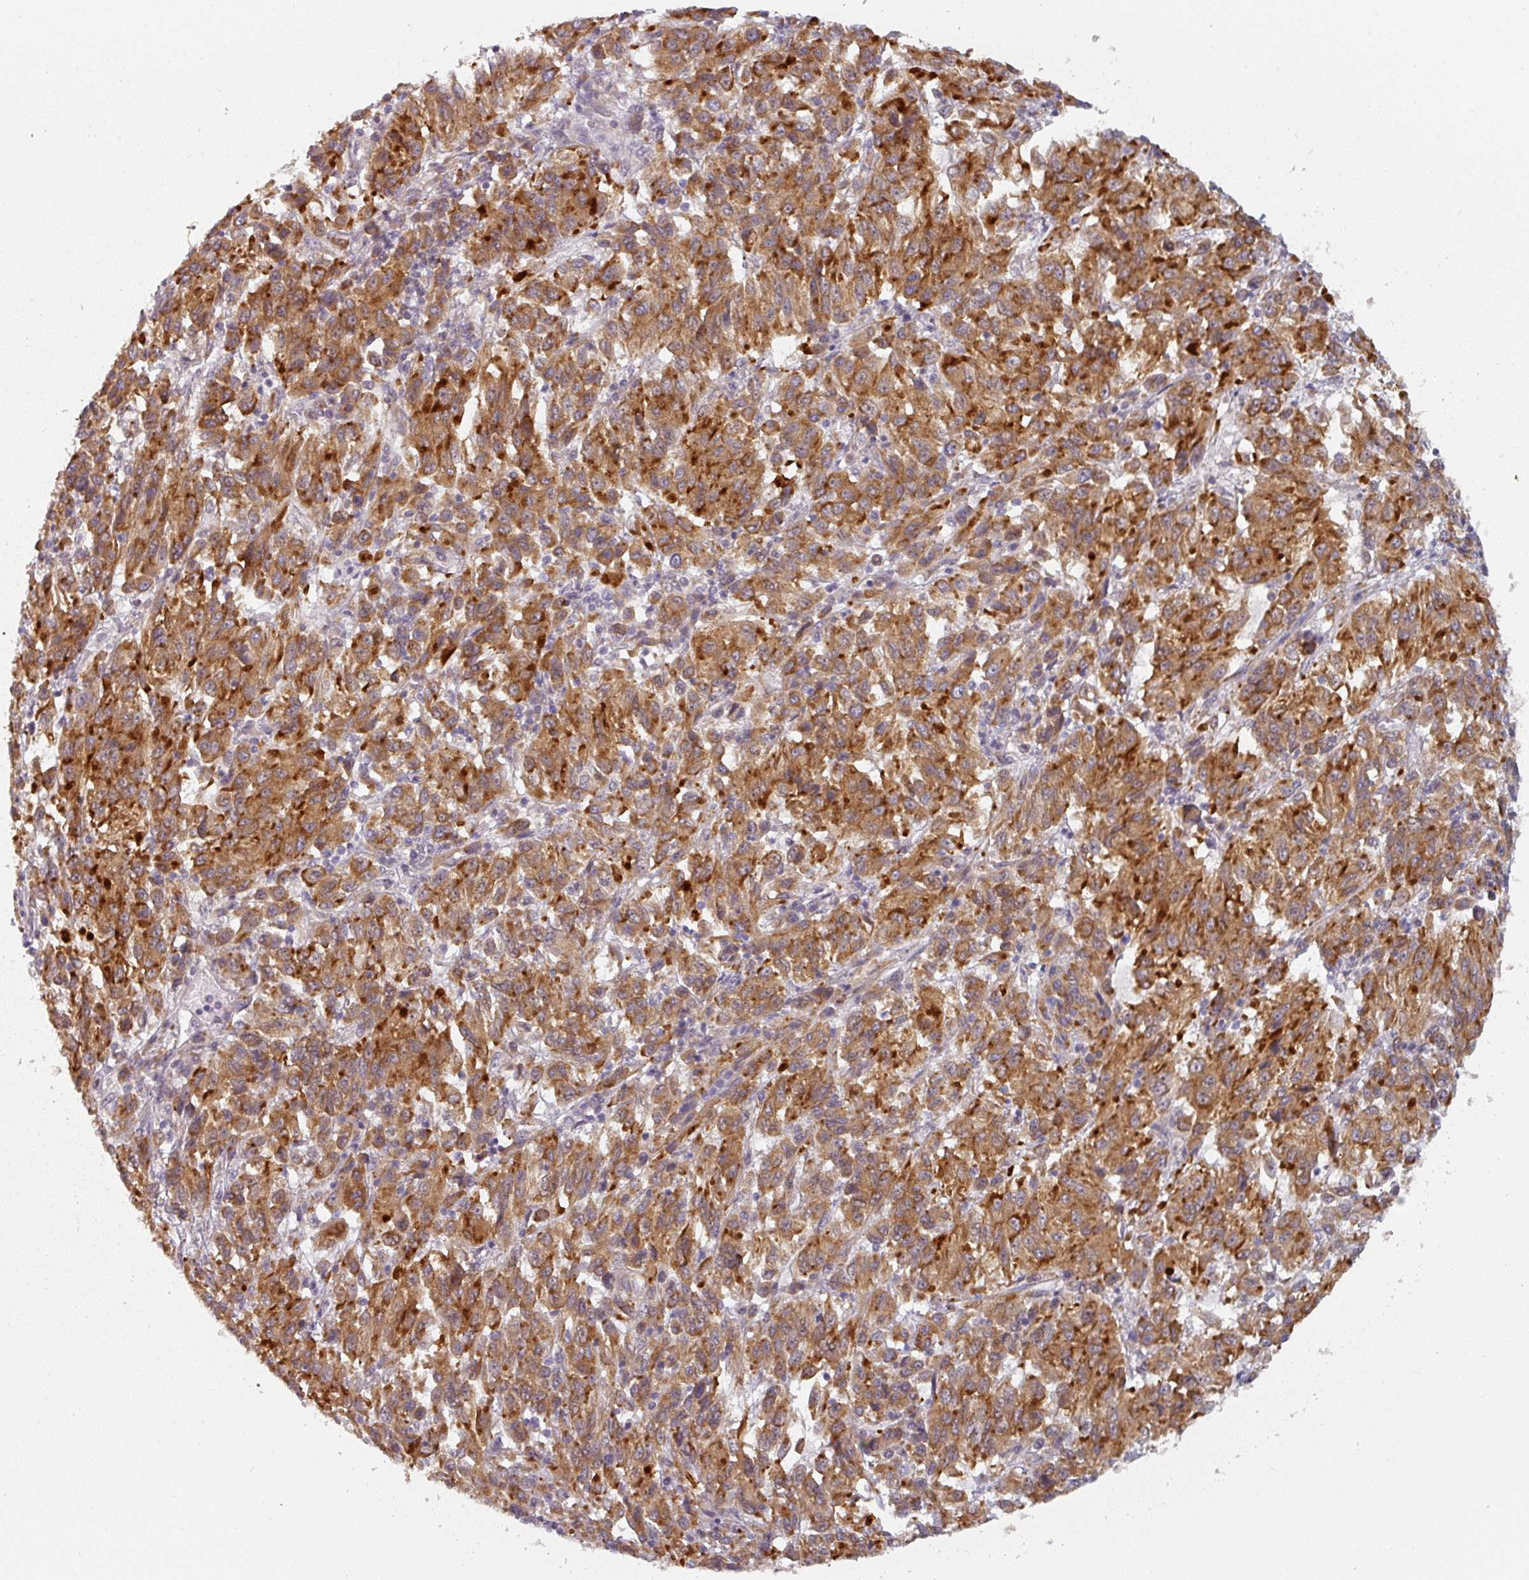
{"staining": {"intensity": "strong", "quantity": ">75%", "location": "cytoplasmic/membranous"}, "tissue": "melanoma", "cell_type": "Tumor cells", "image_type": "cancer", "snomed": [{"axis": "morphology", "description": "Malignant melanoma, Metastatic site"}, {"axis": "topography", "description": "Lung"}], "caption": "A photomicrograph of human malignant melanoma (metastatic site) stained for a protein displays strong cytoplasmic/membranous brown staining in tumor cells. (Stains: DAB in brown, nuclei in blue, Microscopy: brightfield microscopy at high magnification).", "gene": "TAPT1", "patient": {"sex": "male", "age": 64}}